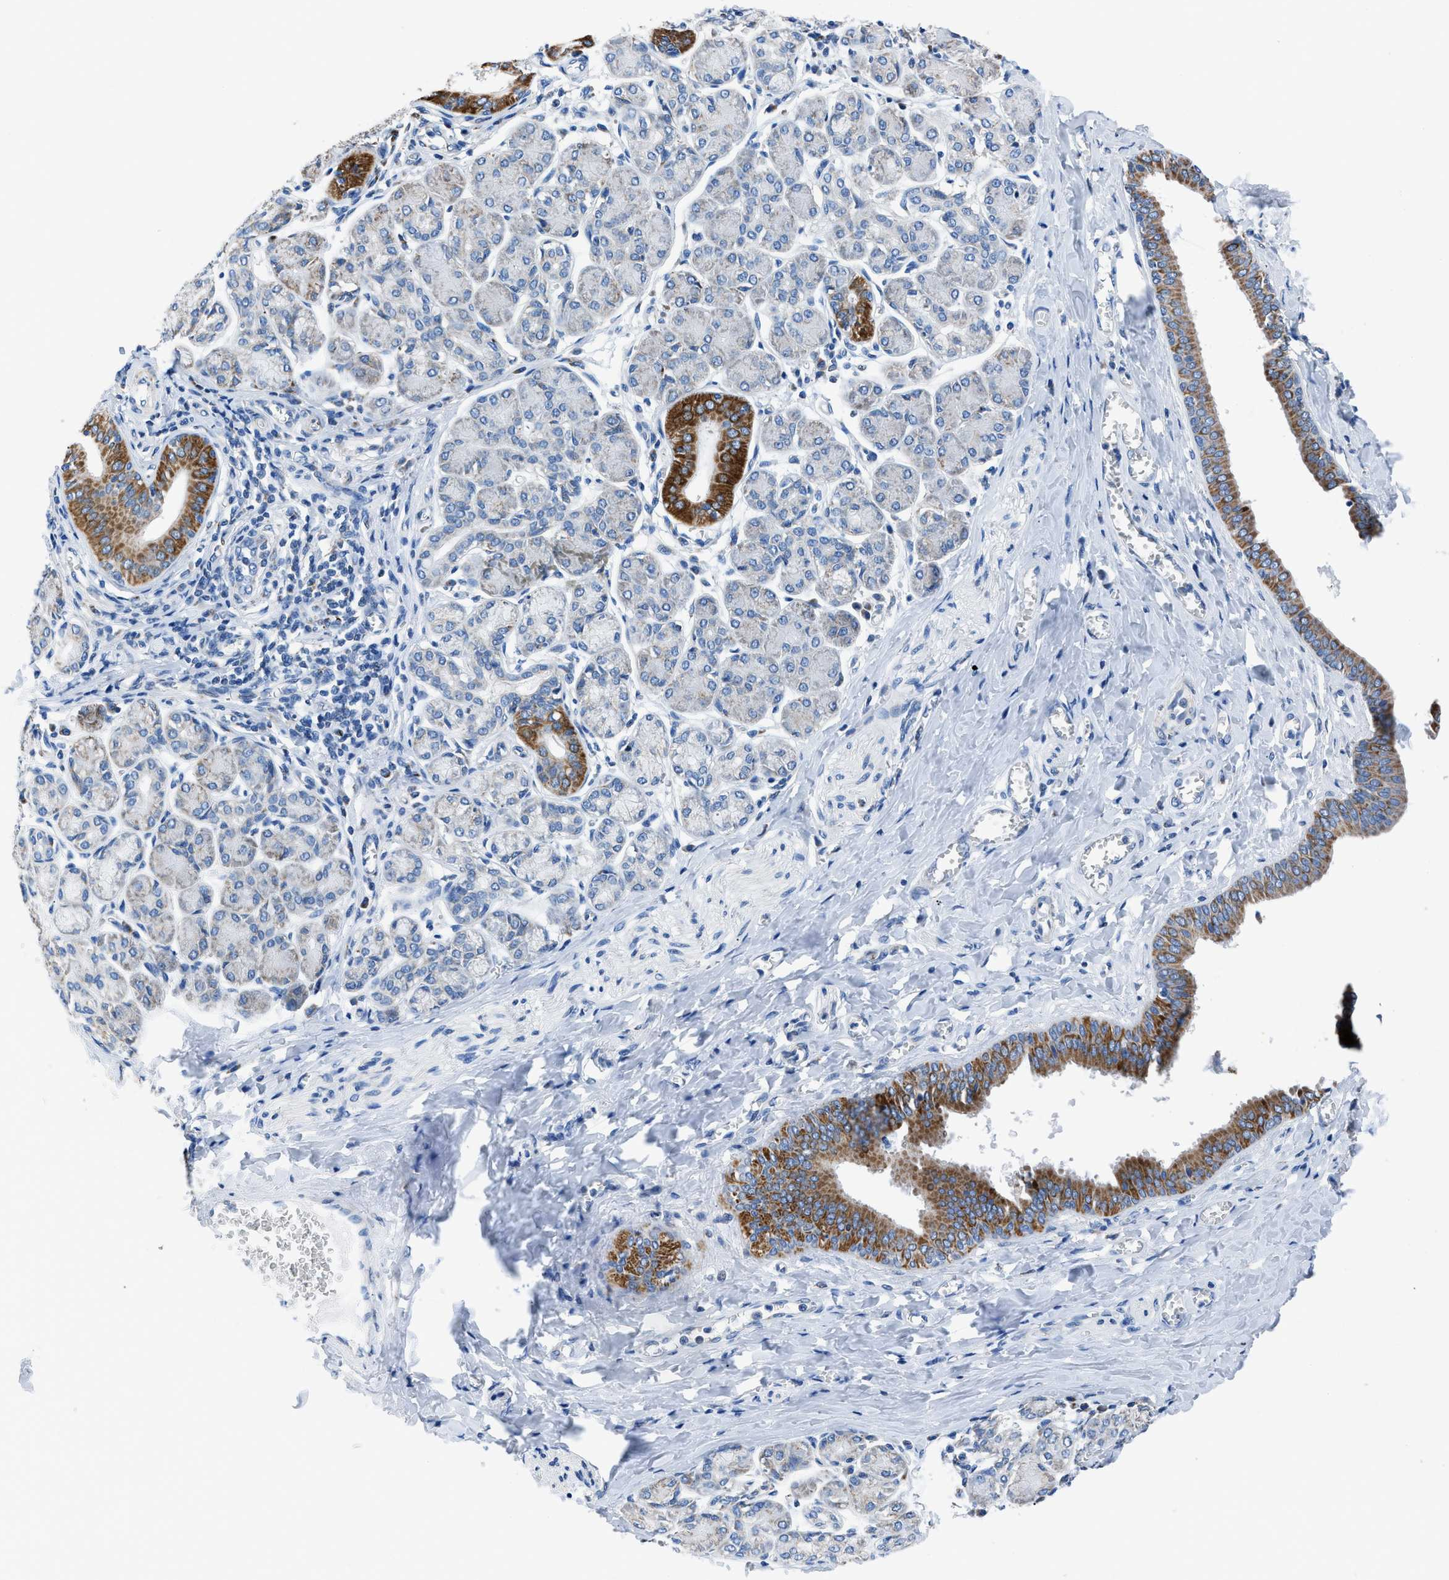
{"staining": {"intensity": "strong", "quantity": "<25%", "location": "cytoplasmic/membranous"}, "tissue": "salivary gland", "cell_type": "Glandular cells", "image_type": "normal", "snomed": [{"axis": "morphology", "description": "Normal tissue, NOS"}, {"axis": "morphology", "description": "Inflammation, NOS"}, {"axis": "topography", "description": "Lymph node"}, {"axis": "topography", "description": "Salivary gland"}], "caption": "Glandular cells display medium levels of strong cytoplasmic/membranous expression in about <25% of cells in normal salivary gland.", "gene": "ZDHHC3", "patient": {"sex": "male", "age": 3}}